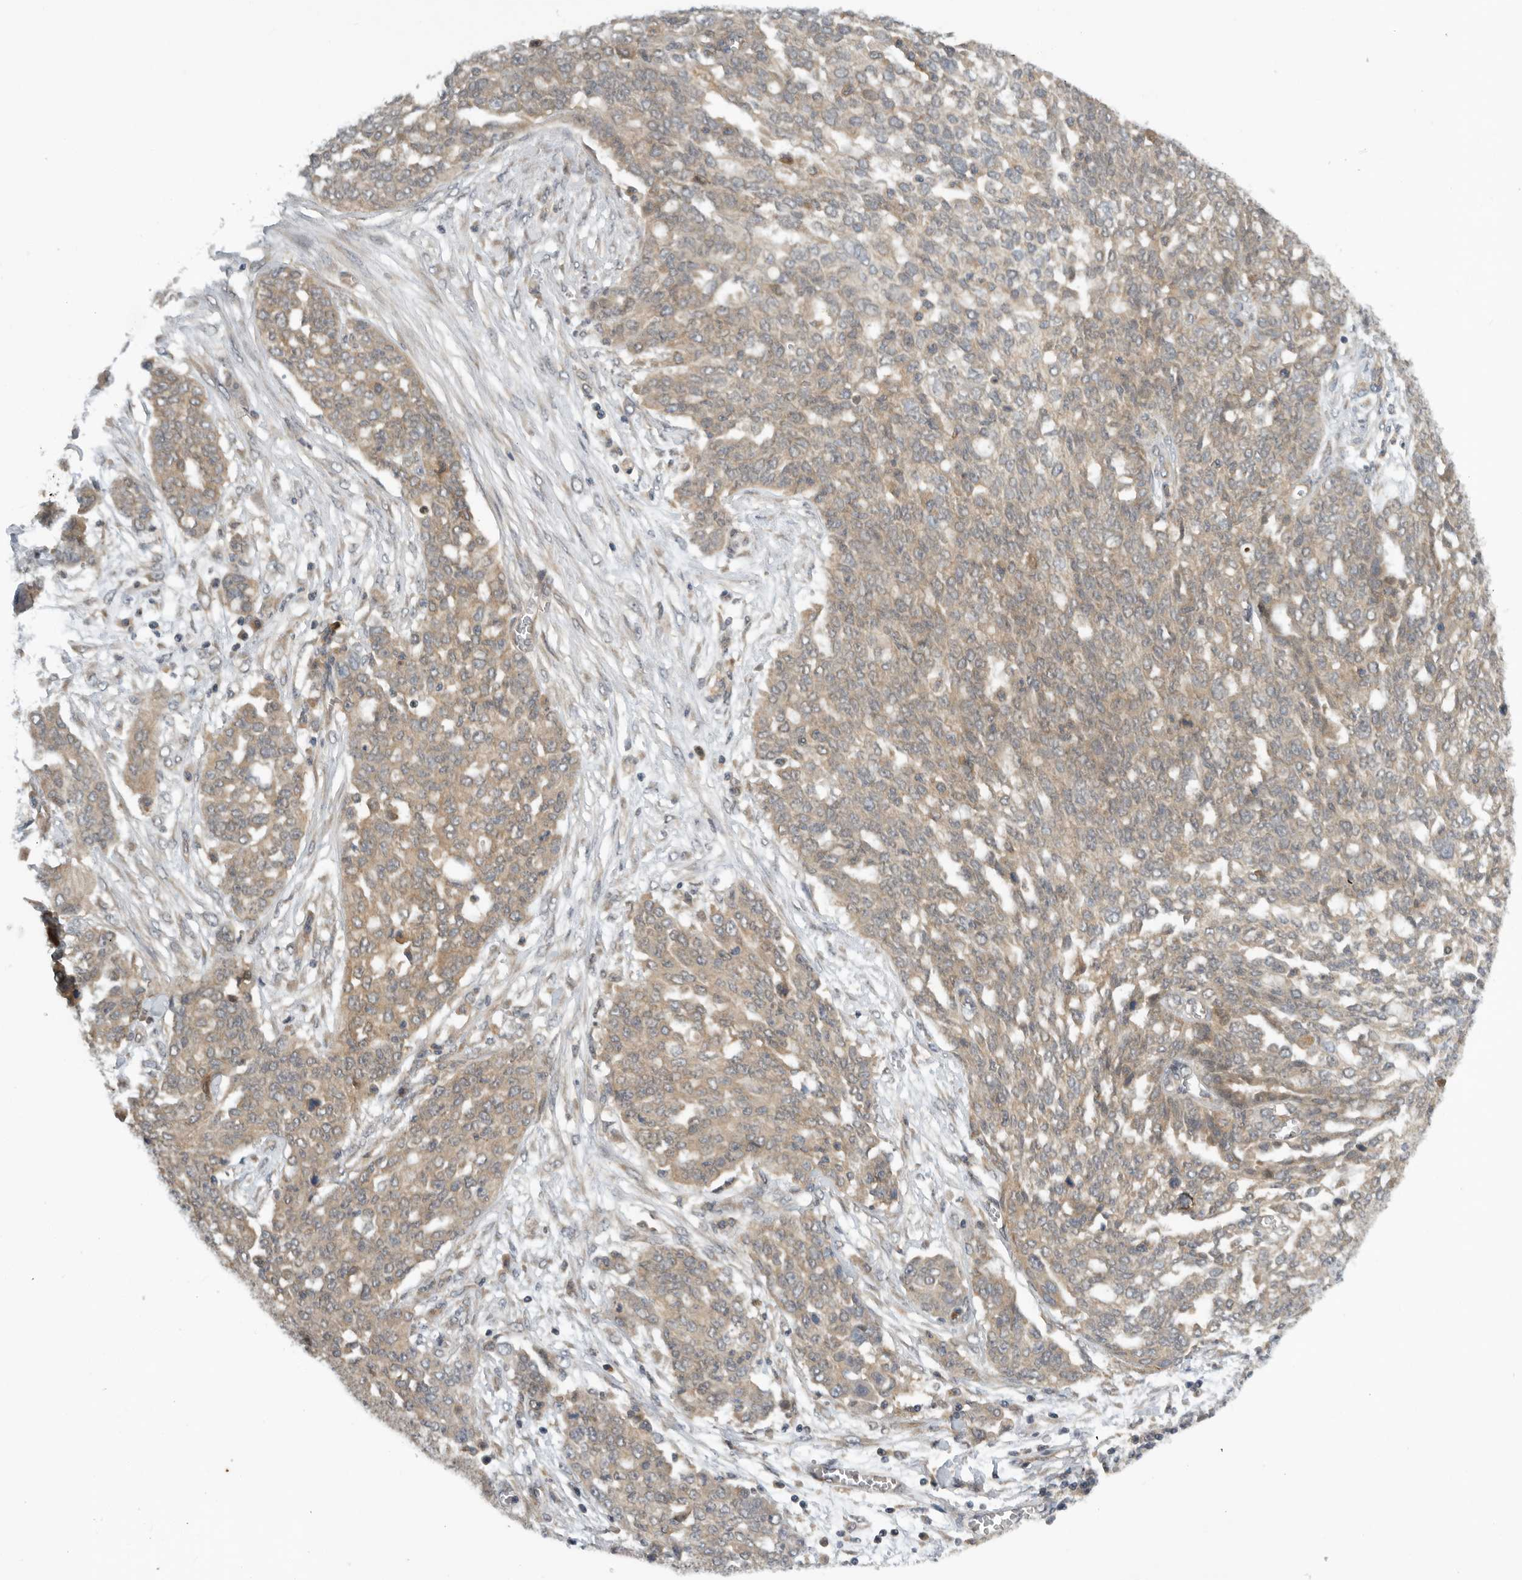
{"staining": {"intensity": "weak", "quantity": ">75%", "location": "cytoplasmic/membranous"}, "tissue": "ovarian cancer", "cell_type": "Tumor cells", "image_type": "cancer", "snomed": [{"axis": "morphology", "description": "Cystadenocarcinoma, serous, NOS"}, {"axis": "topography", "description": "Soft tissue"}, {"axis": "topography", "description": "Ovary"}], "caption": "Immunohistochemical staining of human ovarian cancer (serous cystadenocarcinoma) shows weak cytoplasmic/membranous protein positivity in about >75% of tumor cells.", "gene": "AASDHPPT", "patient": {"sex": "female", "age": 57}}